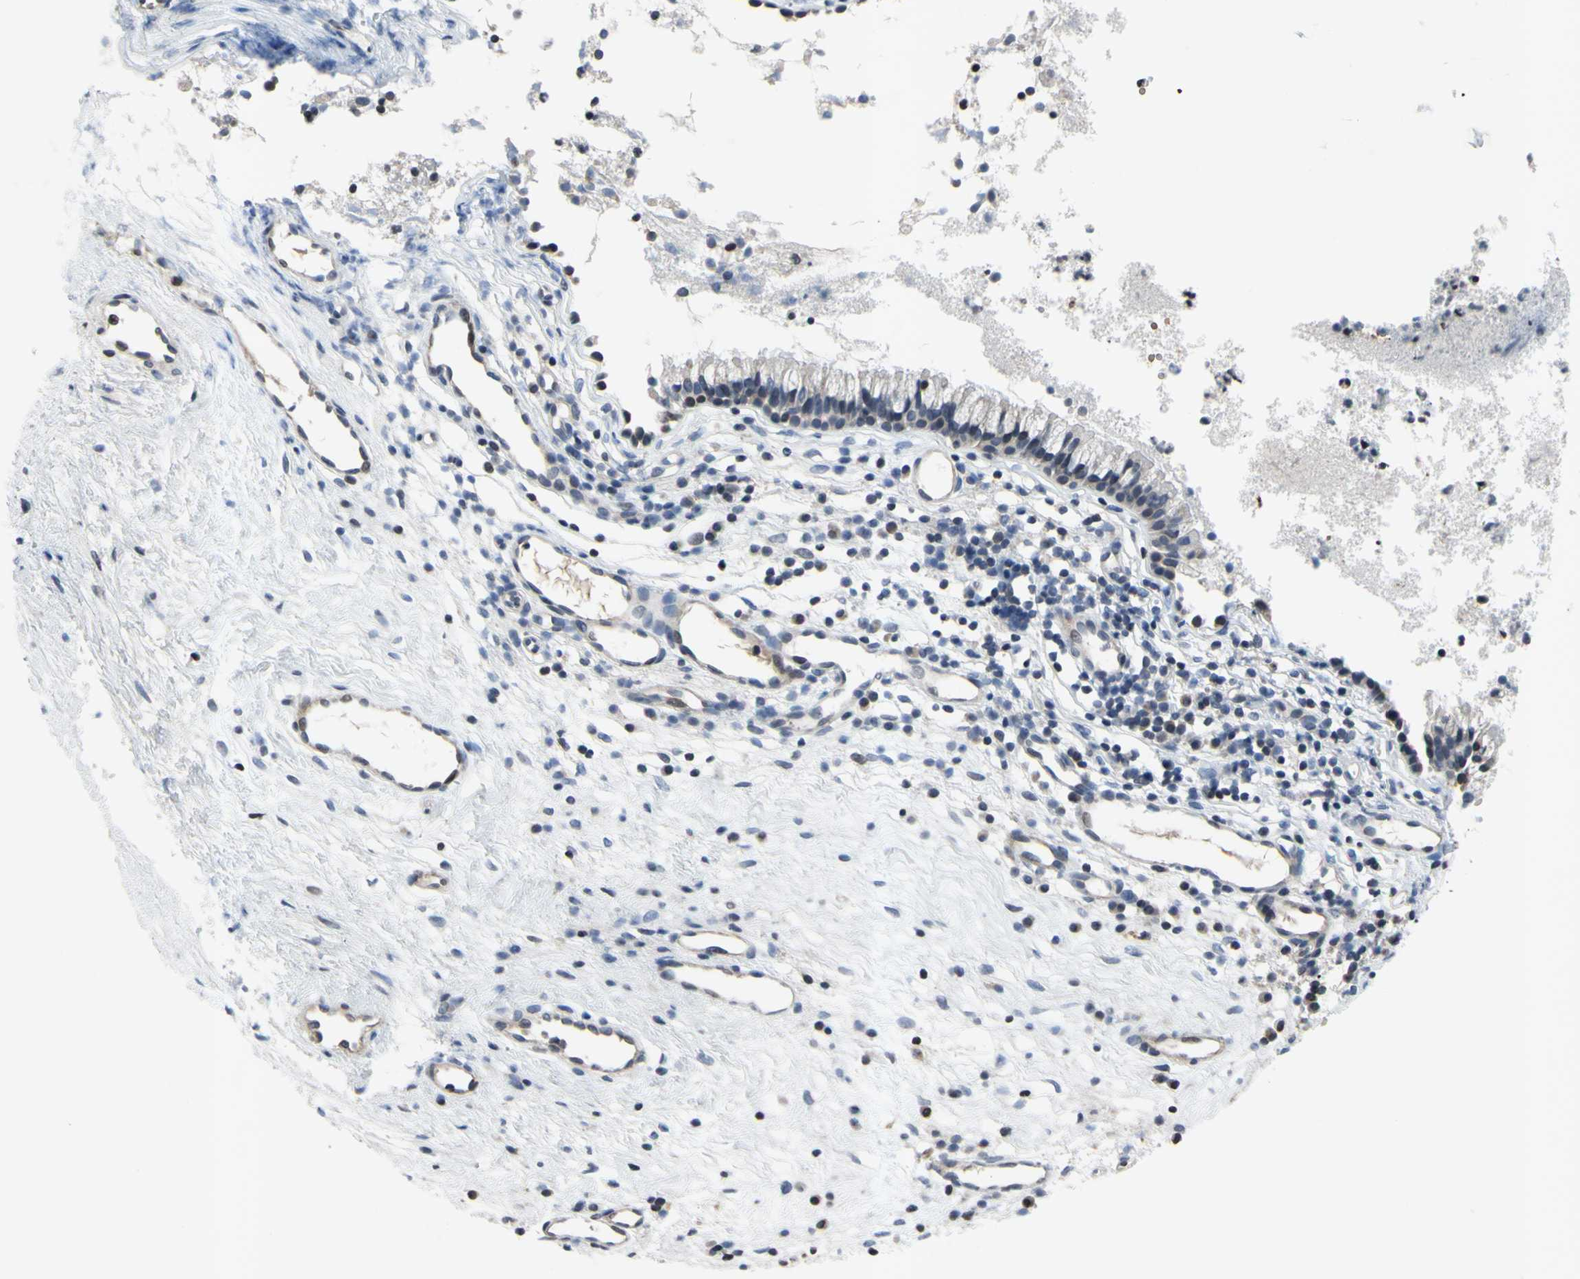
{"staining": {"intensity": "weak", "quantity": "<25%", "location": "cytoplasmic/membranous"}, "tissue": "nasopharynx", "cell_type": "Respiratory epithelial cells", "image_type": "normal", "snomed": [{"axis": "morphology", "description": "Normal tissue, NOS"}, {"axis": "topography", "description": "Nasopharynx"}], "caption": "Protein analysis of unremarkable nasopharynx reveals no significant expression in respiratory epithelial cells.", "gene": "ARG1", "patient": {"sex": "male", "age": 21}}